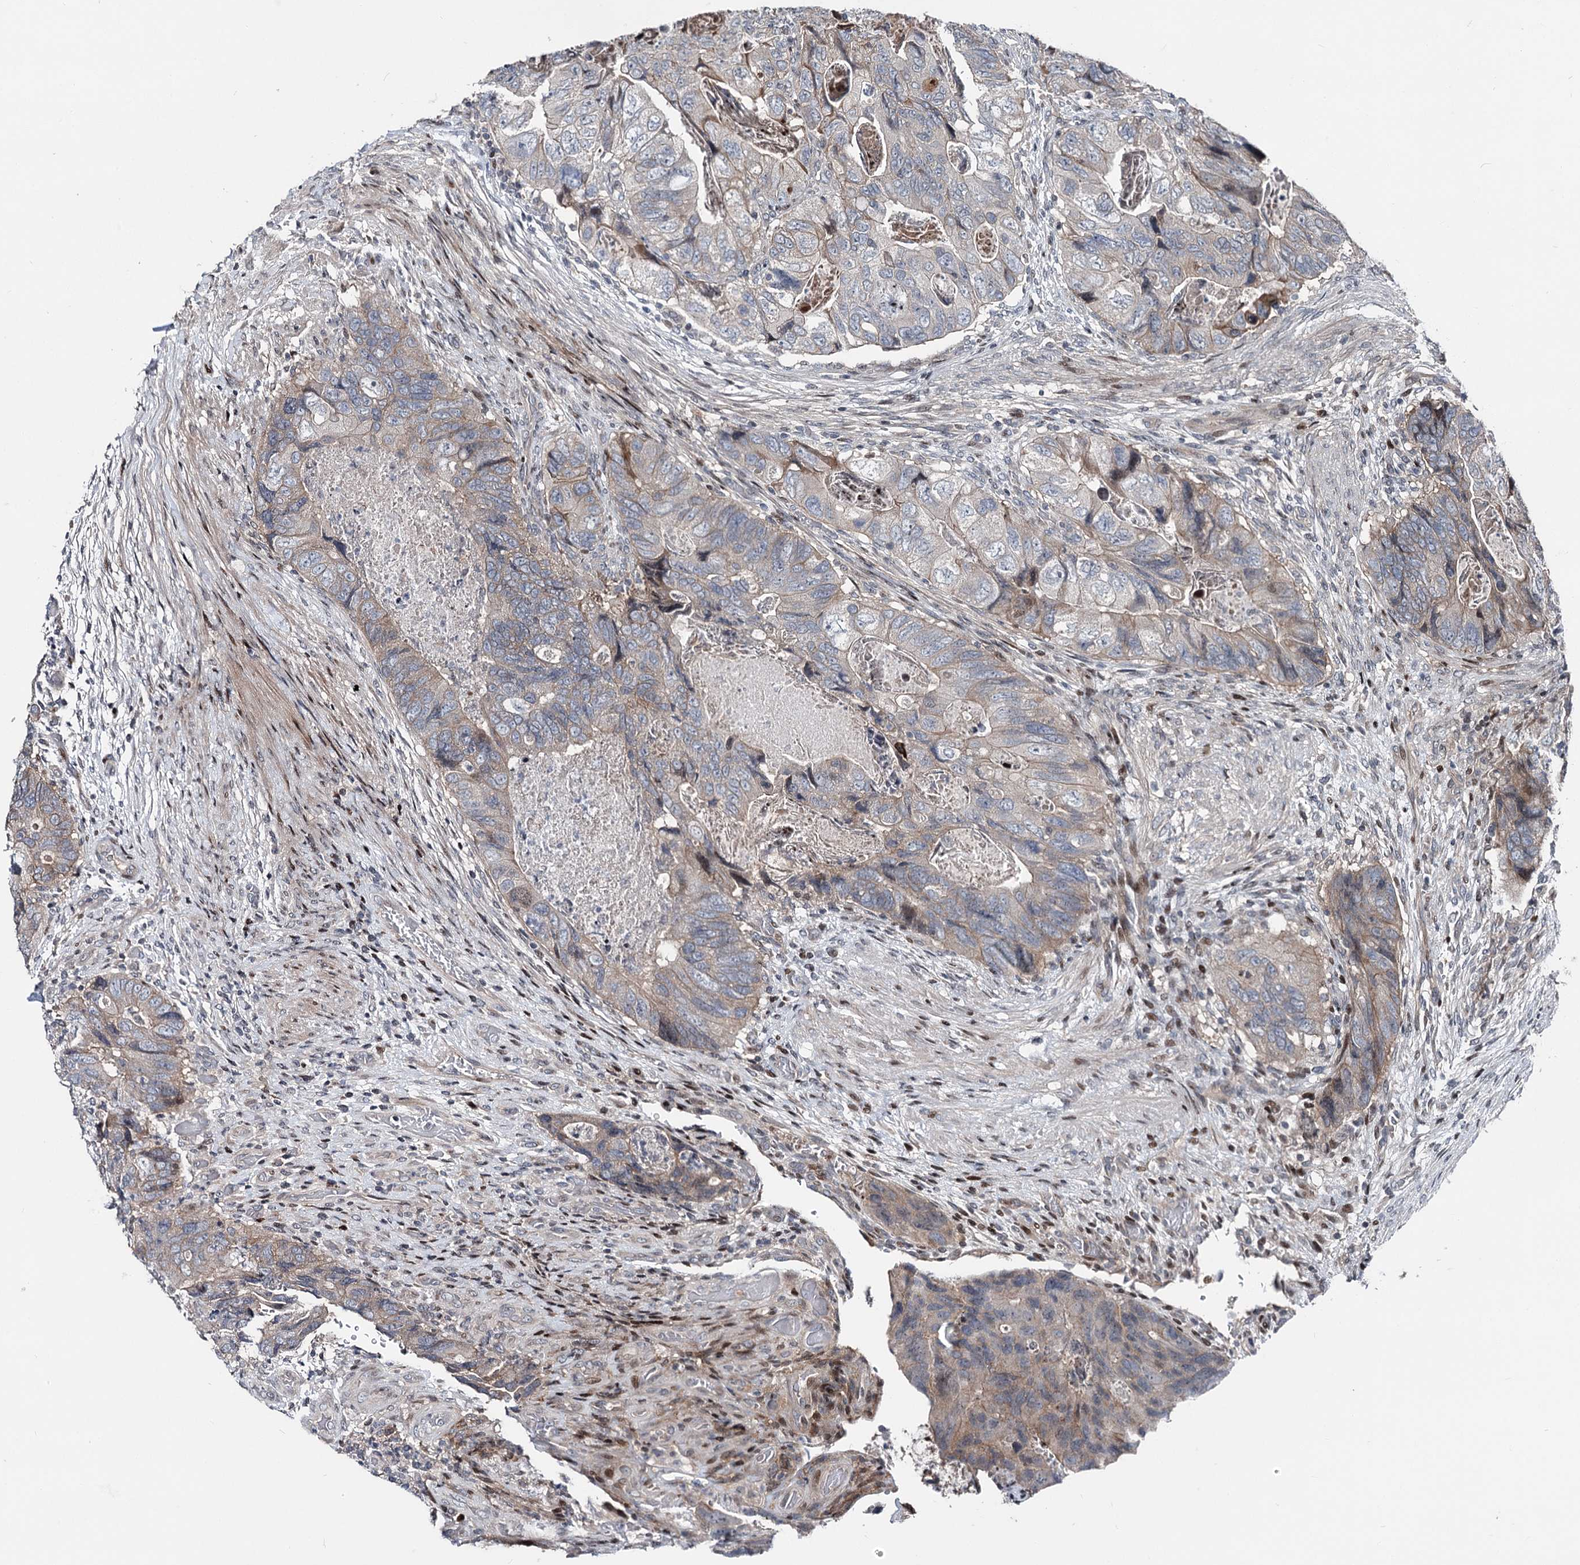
{"staining": {"intensity": "negative", "quantity": "none", "location": "none"}, "tissue": "colorectal cancer", "cell_type": "Tumor cells", "image_type": "cancer", "snomed": [{"axis": "morphology", "description": "Adenocarcinoma, NOS"}, {"axis": "topography", "description": "Rectum"}], "caption": "Tumor cells show no significant protein positivity in colorectal cancer (adenocarcinoma). (Immunohistochemistry (ihc), brightfield microscopy, high magnification).", "gene": "ITFG2", "patient": {"sex": "male", "age": 63}}